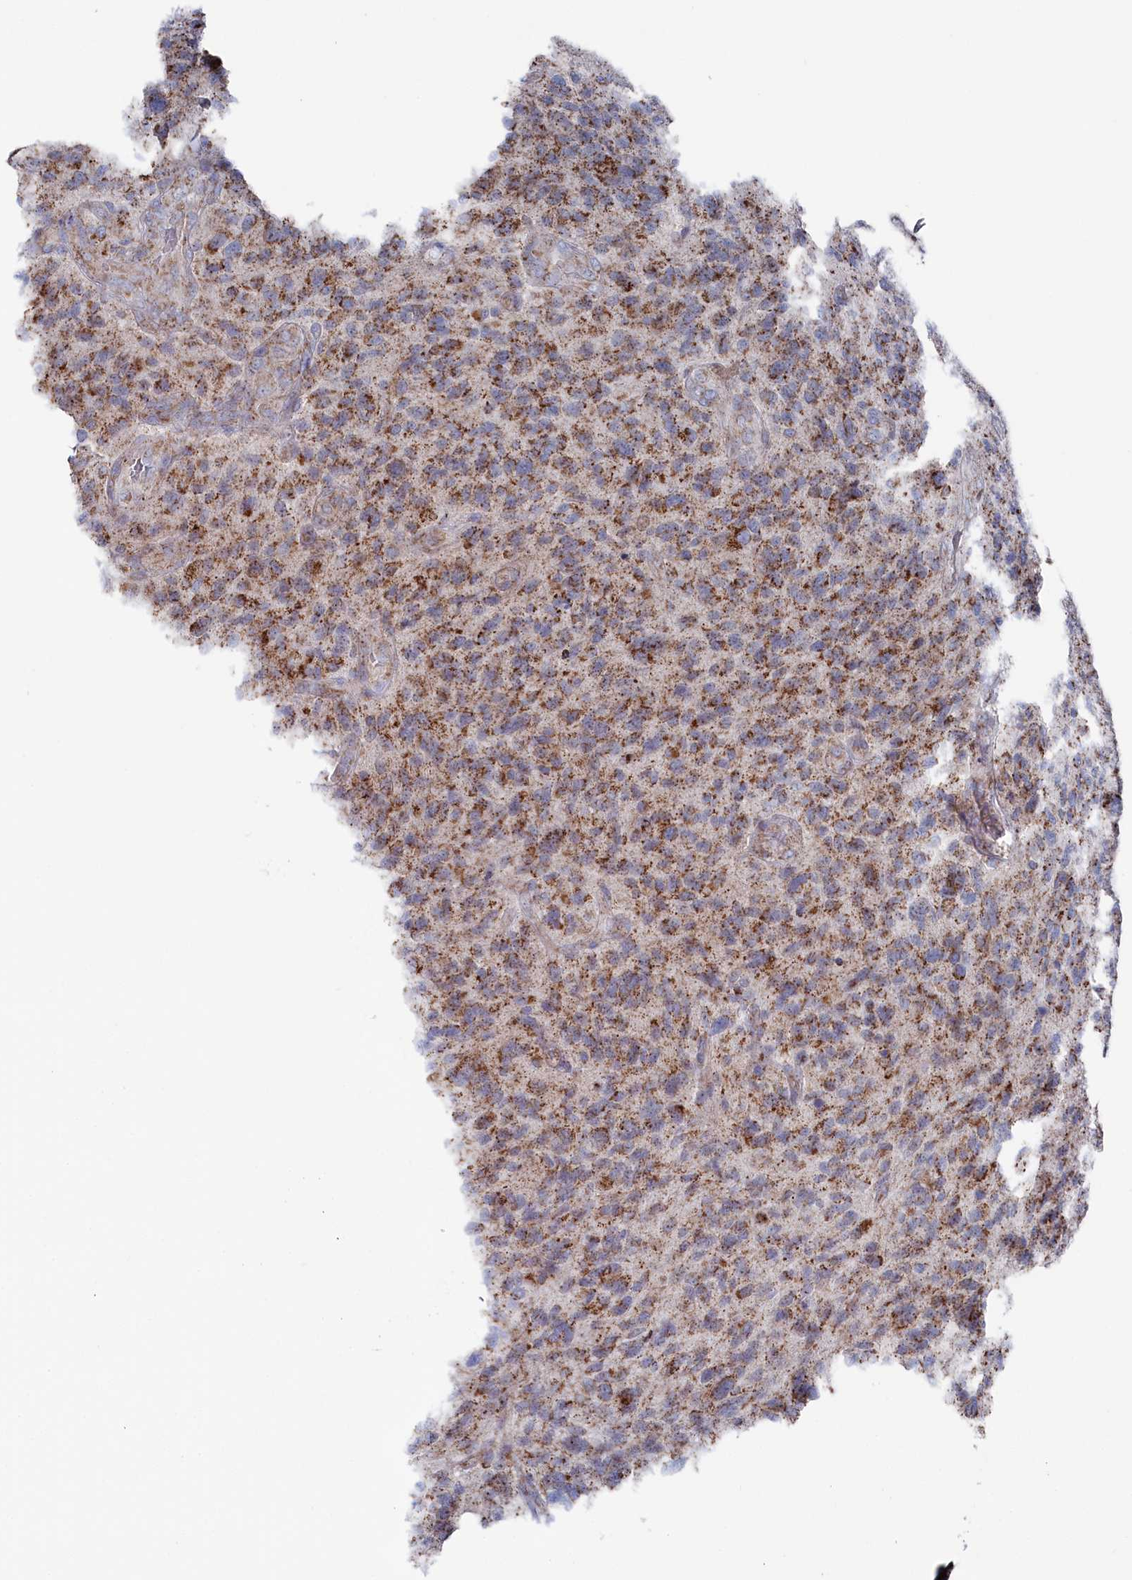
{"staining": {"intensity": "moderate", "quantity": ">75%", "location": "cytoplasmic/membranous"}, "tissue": "glioma", "cell_type": "Tumor cells", "image_type": "cancer", "snomed": [{"axis": "morphology", "description": "Glioma, malignant, High grade"}, {"axis": "topography", "description": "Brain"}], "caption": "High-power microscopy captured an immunohistochemistry micrograph of high-grade glioma (malignant), revealing moderate cytoplasmic/membranous staining in approximately >75% of tumor cells.", "gene": "GLS2", "patient": {"sex": "male", "age": 47}}